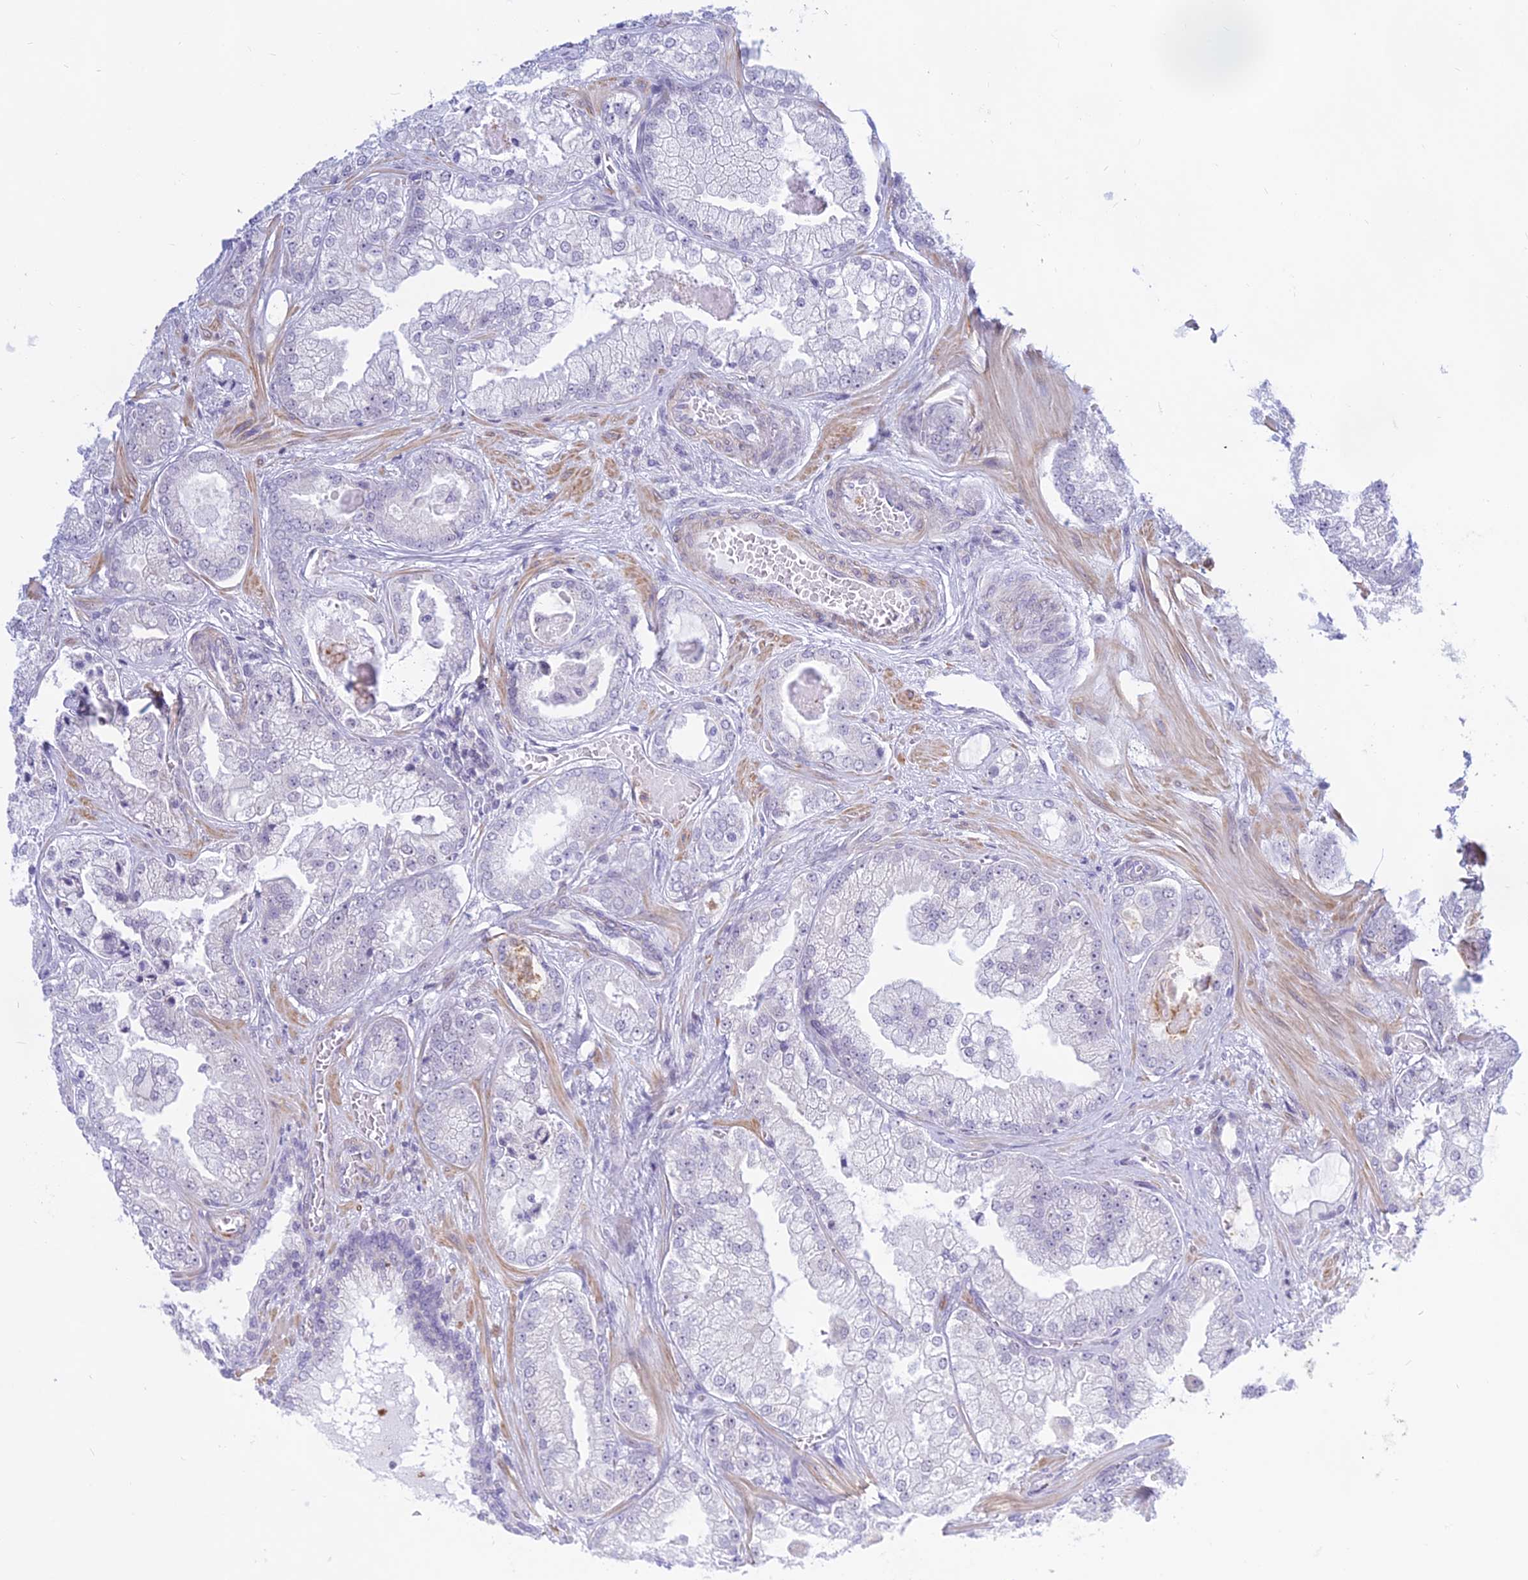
{"staining": {"intensity": "negative", "quantity": "none", "location": "none"}, "tissue": "prostate cancer", "cell_type": "Tumor cells", "image_type": "cancer", "snomed": [{"axis": "morphology", "description": "Adenocarcinoma, Low grade"}, {"axis": "topography", "description": "Prostate"}], "caption": "Immunohistochemistry photomicrograph of neoplastic tissue: human prostate adenocarcinoma (low-grade) stained with DAB displays no significant protein expression in tumor cells.", "gene": "KRR1", "patient": {"sex": "male", "age": 57}}